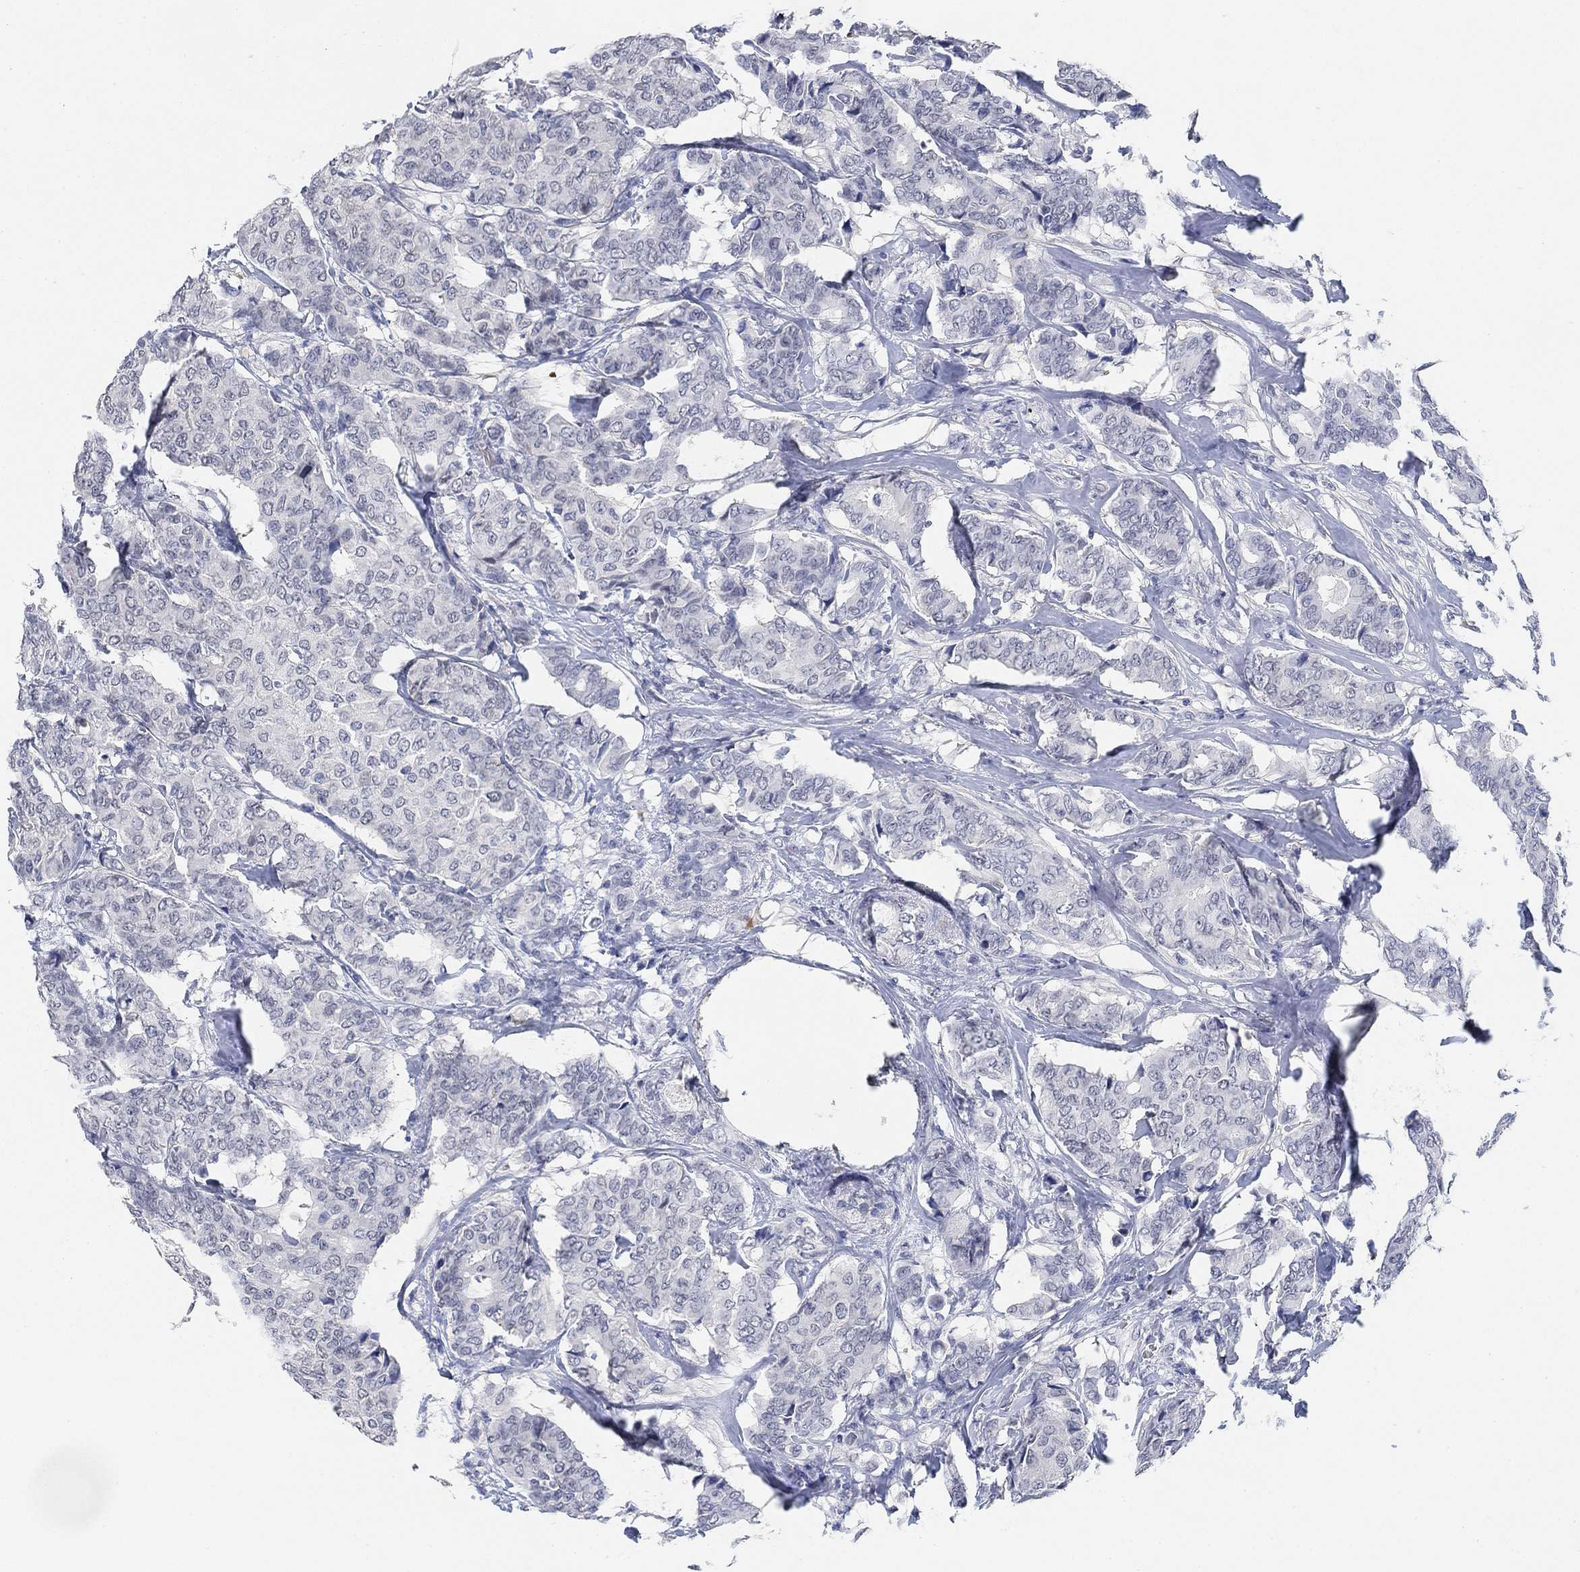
{"staining": {"intensity": "negative", "quantity": "none", "location": "none"}, "tissue": "breast cancer", "cell_type": "Tumor cells", "image_type": "cancer", "snomed": [{"axis": "morphology", "description": "Duct carcinoma"}, {"axis": "topography", "description": "Breast"}], "caption": "Invasive ductal carcinoma (breast) was stained to show a protein in brown. There is no significant expression in tumor cells.", "gene": "PAX6", "patient": {"sex": "female", "age": 75}}